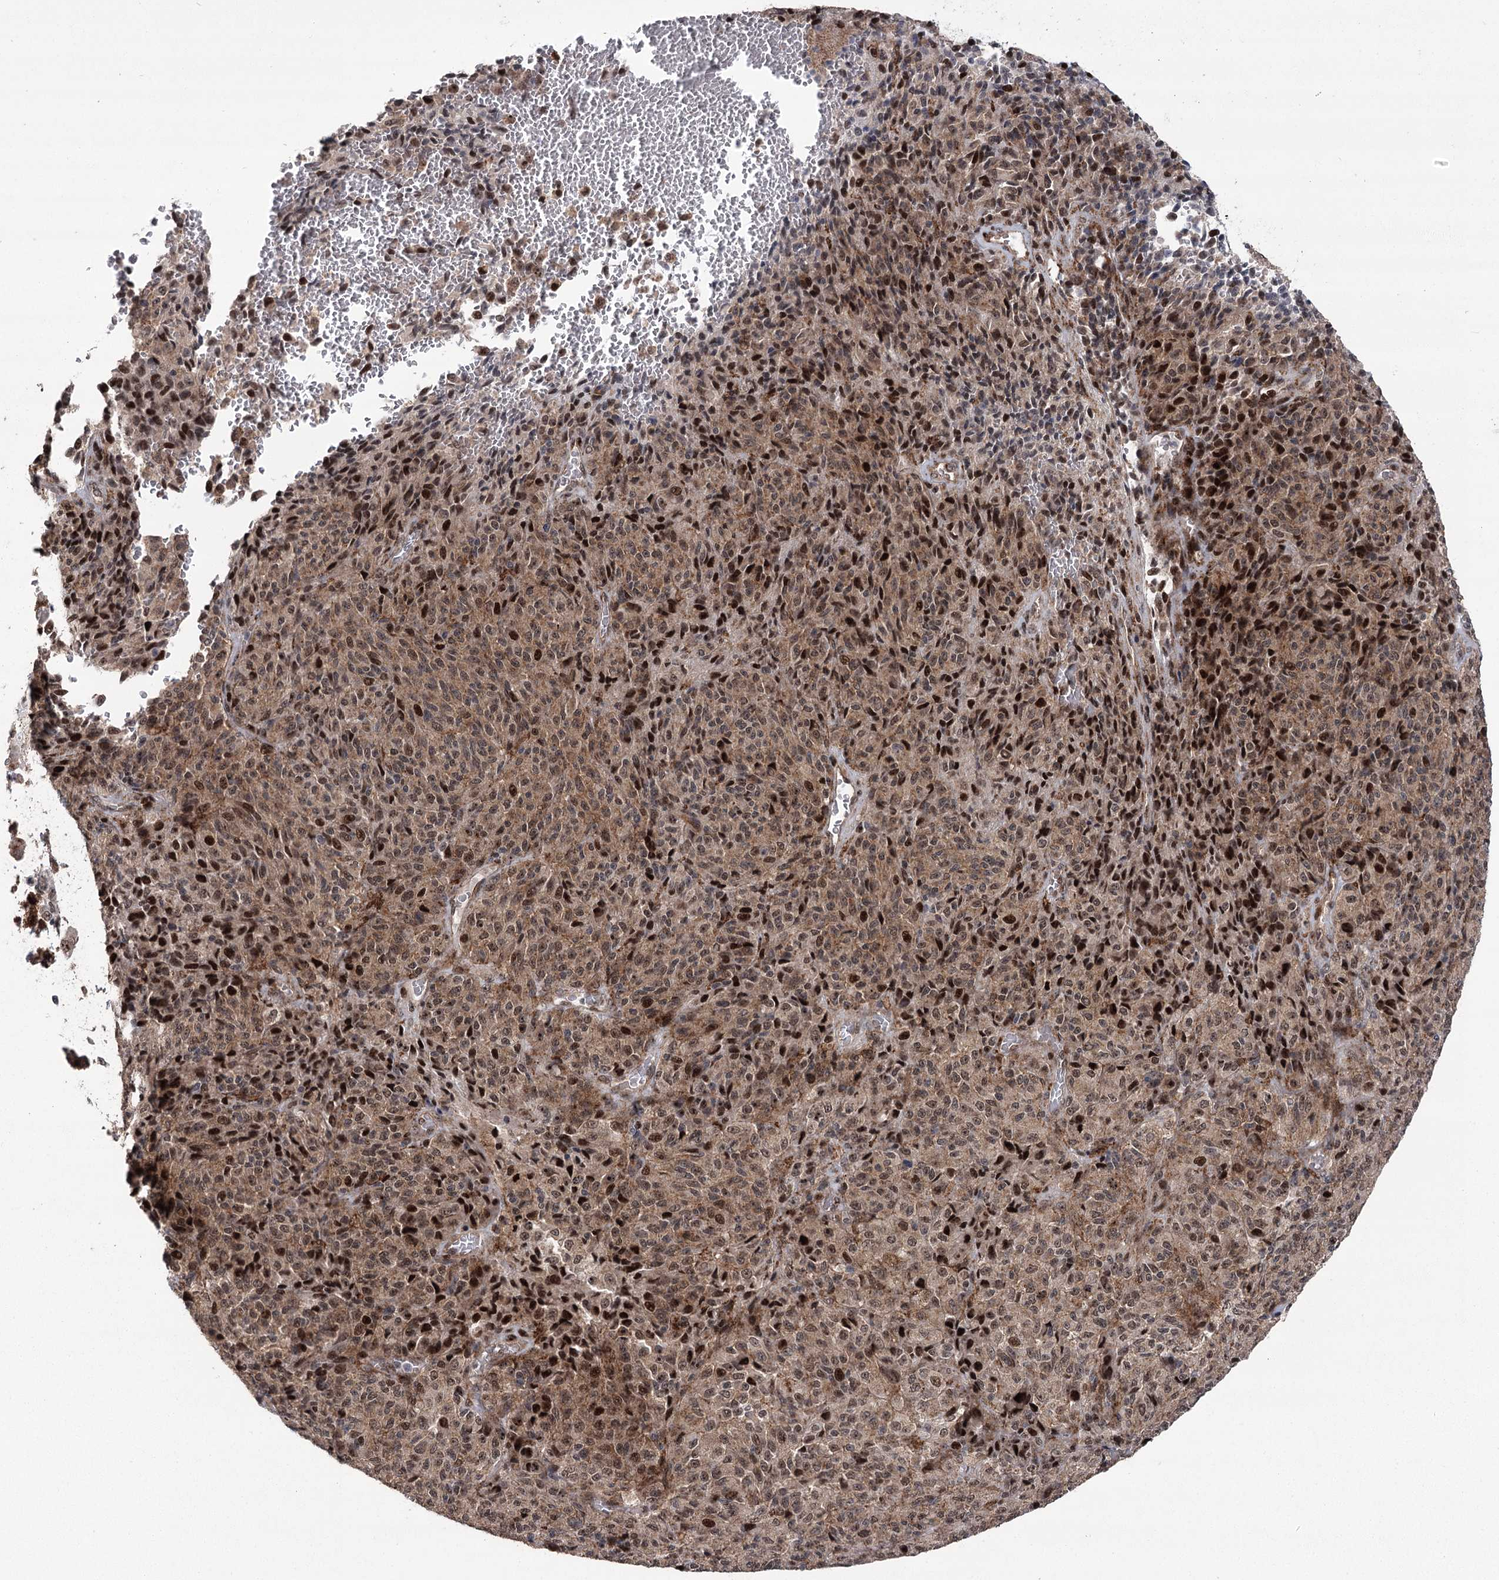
{"staining": {"intensity": "moderate", "quantity": ">75%", "location": "nuclear"}, "tissue": "melanoma", "cell_type": "Tumor cells", "image_type": "cancer", "snomed": [{"axis": "morphology", "description": "Malignant melanoma, Metastatic site"}, {"axis": "topography", "description": "Brain"}], "caption": "Immunohistochemistry micrograph of neoplastic tissue: human melanoma stained using immunohistochemistry (IHC) shows medium levels of moderate protein expression localized specifically in the nuclear of tumor cells, appearing as a nuclear brown color.", "gene": "PARM1", "patient": {"sex": "female", "age": 56}}